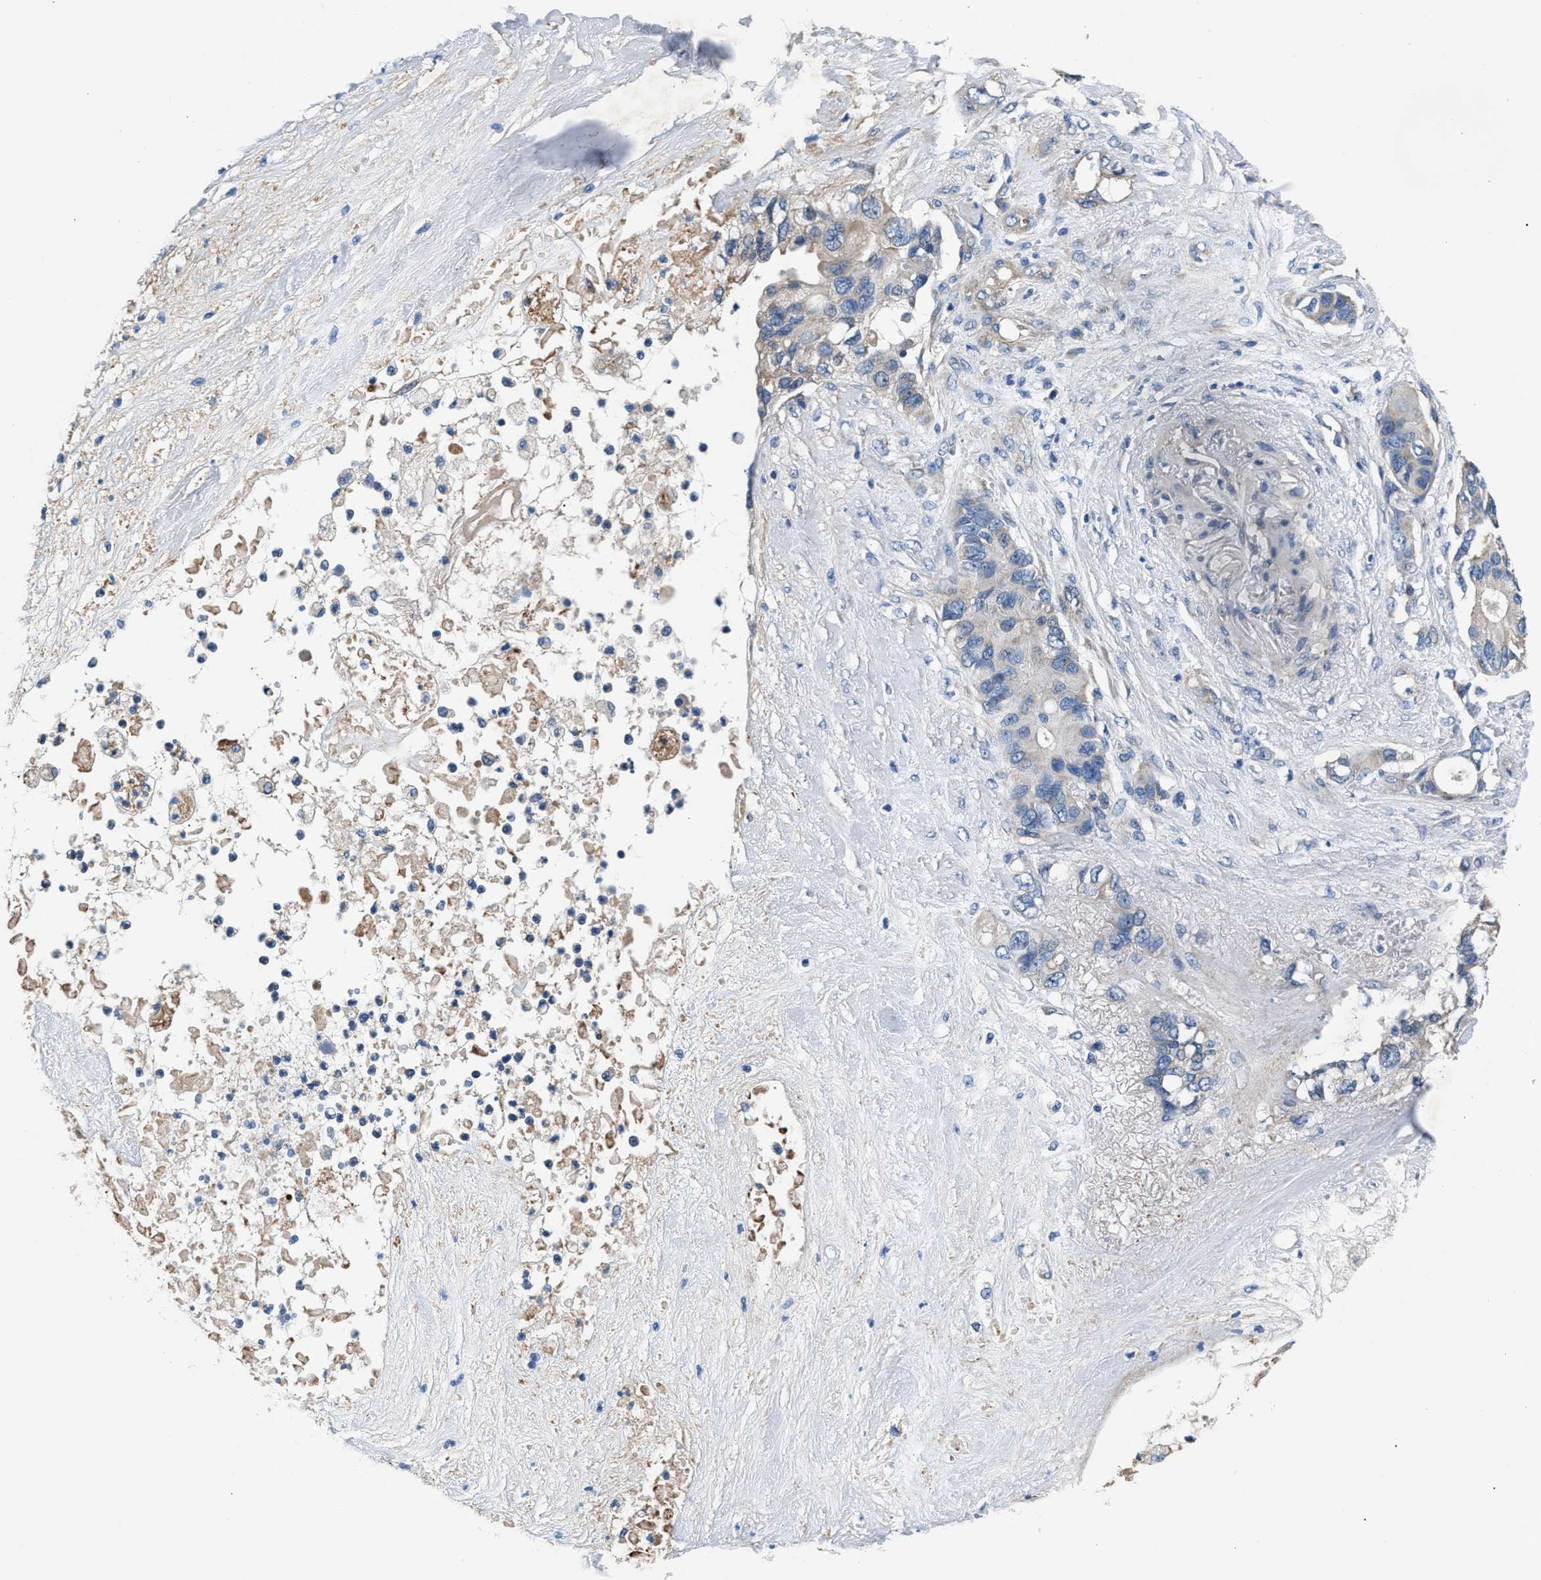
{"staining": {"intensity": "negative", "quantity": "none", "location": "none"}, "tissue": "pancreatic cancer", "cell_type": "Tumor cells", "image_type": "cancer", "snomed": [{"axis": "morphology", "description": "Adenocarcinoma, NOS"}, {"axis": "topography", "description": "Pancreas"}], "caption": "Pancreatic adenocarcinoma was stained to show a protein in brown. There is no significant expression in tumor cells.", "gene": "CDRT4", "patient": {"sex": "female", "age": 56}}